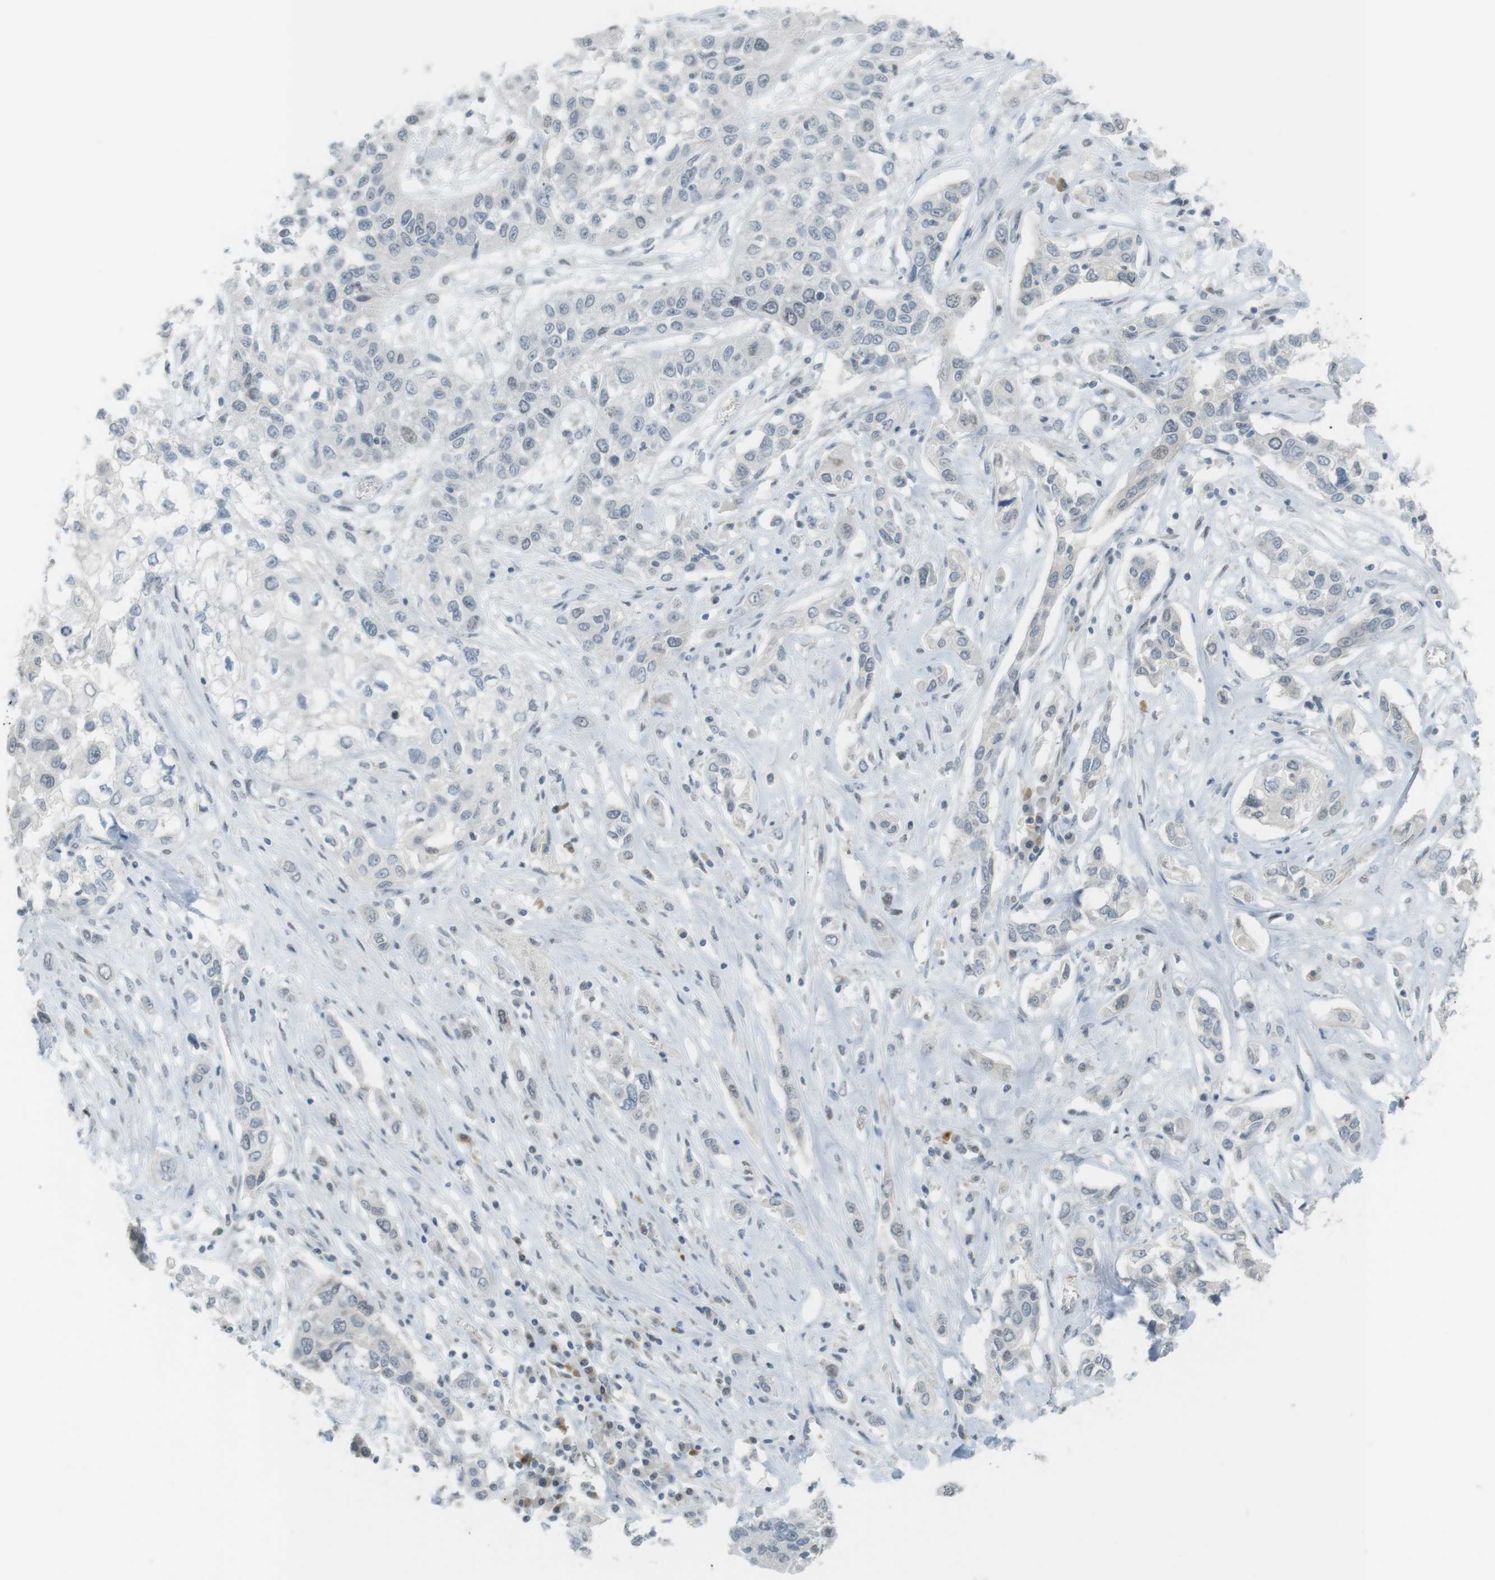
{"staining": {"intensity": "negative", "quantity": "none", "location": "none"}, "tissue": "lung cancer", "cell_type": "Tumor cells", "image_type": "cancer", "snomed": [{"axis": "morphology", "description": "Squamous cell carcinoma, NOS"}, {"axis": "topography", "description": "Lung"}], "caption": "This is an immunohistochemistry micrograph of lung squamous cell carcinoma. There is no positivity in tumor cells.", "gene": "DMC1", "patient": {"sex": "male", "age": 71}}